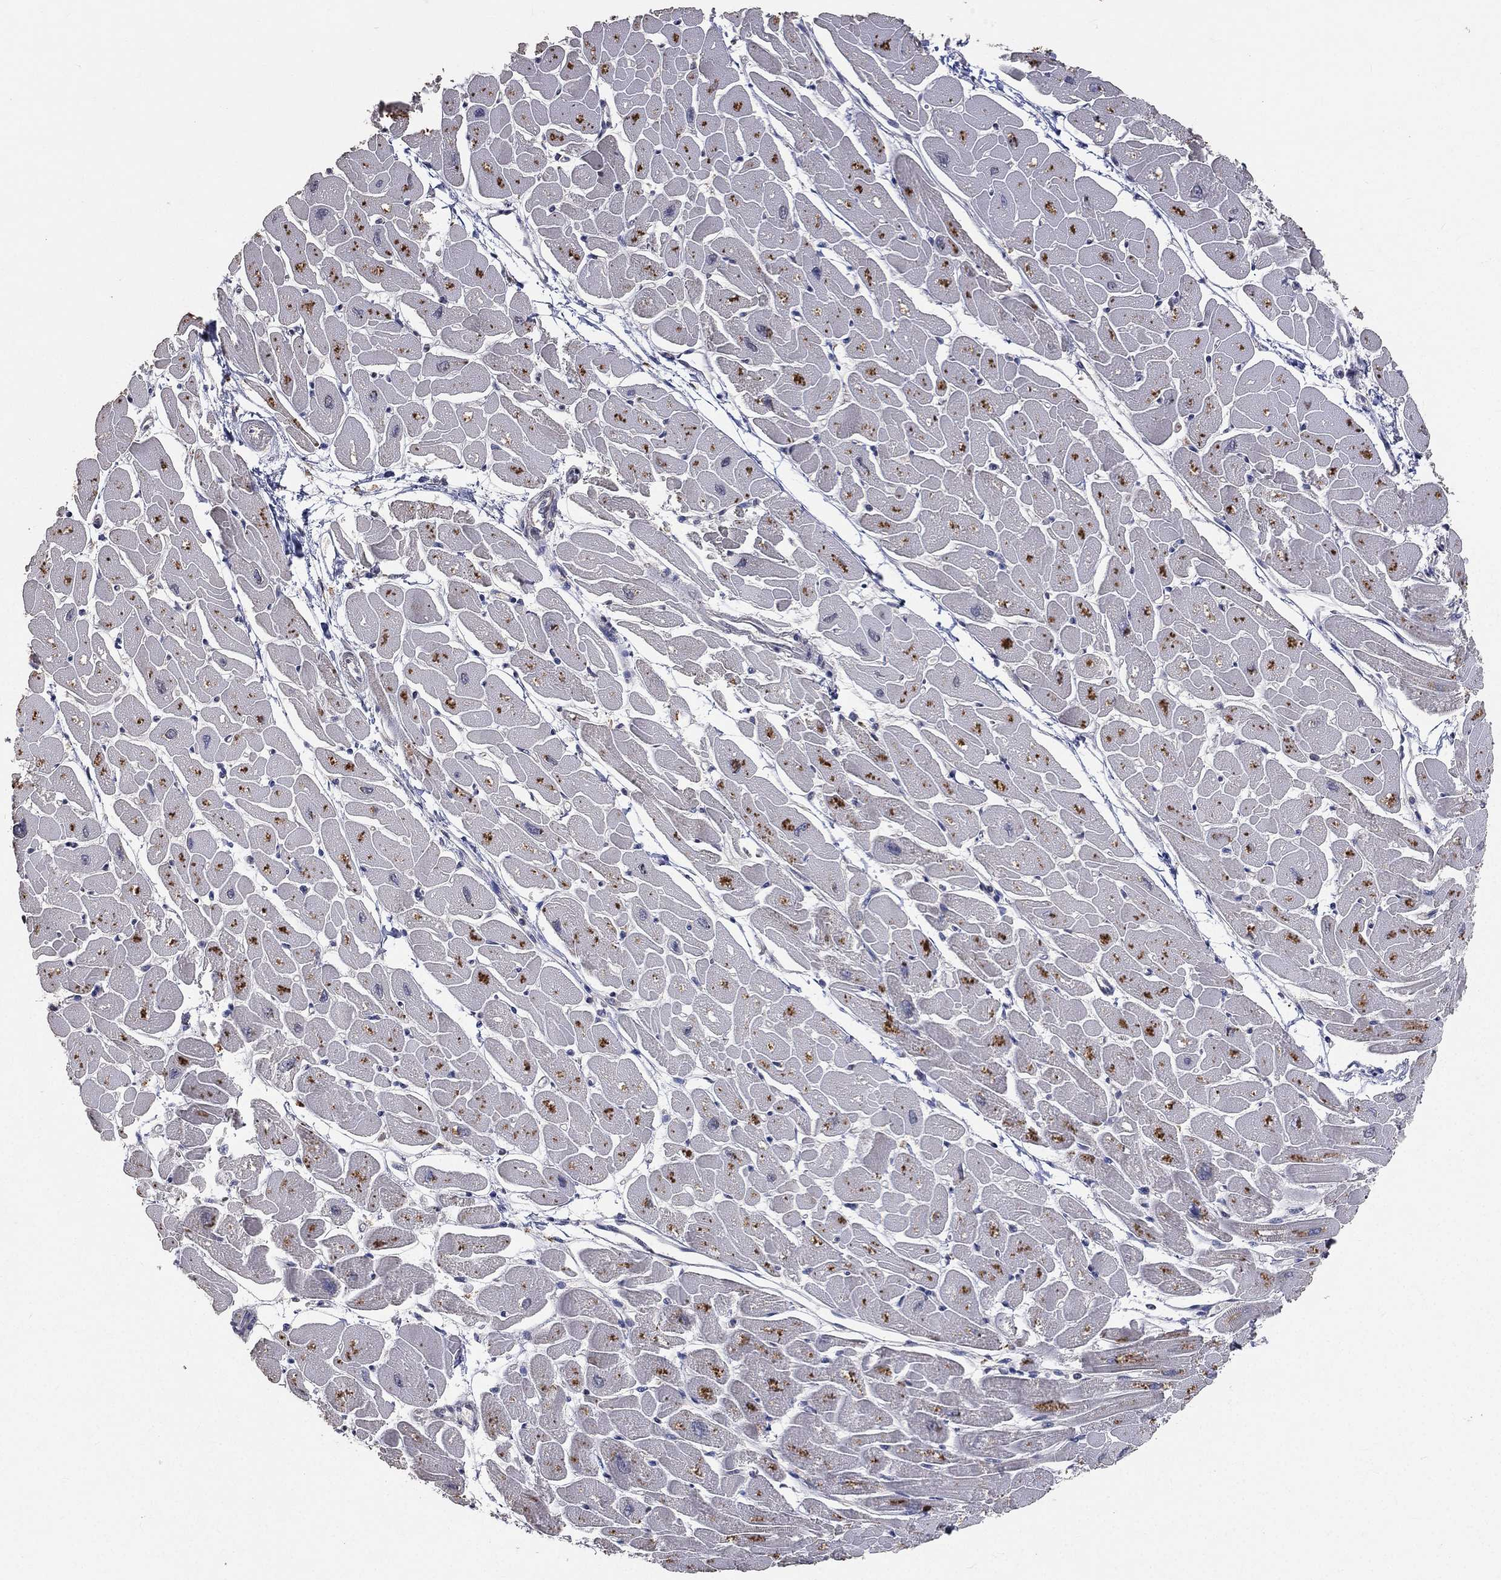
{"staining": {"intensity": "negative", "quantity": "none", "location": "none"}, "tissue": "heart muscle", "cell_type": "Cardiomyocytes", "image_type": "normal", "snomed": [{"axis": "morphology", "description": "Normal tissue, NOS"}, {"axis": "topography", "description": "Heart"}], "caption": "Immunohistochemical staining of unremarkable human heart muscle reveals no significant positivity in cardiomyocytes. (Immunohistochemistry, brightfield microscopy, high magnification).", "gene": "SNAP25", "patient": {"sex": "male", "age": 57}}